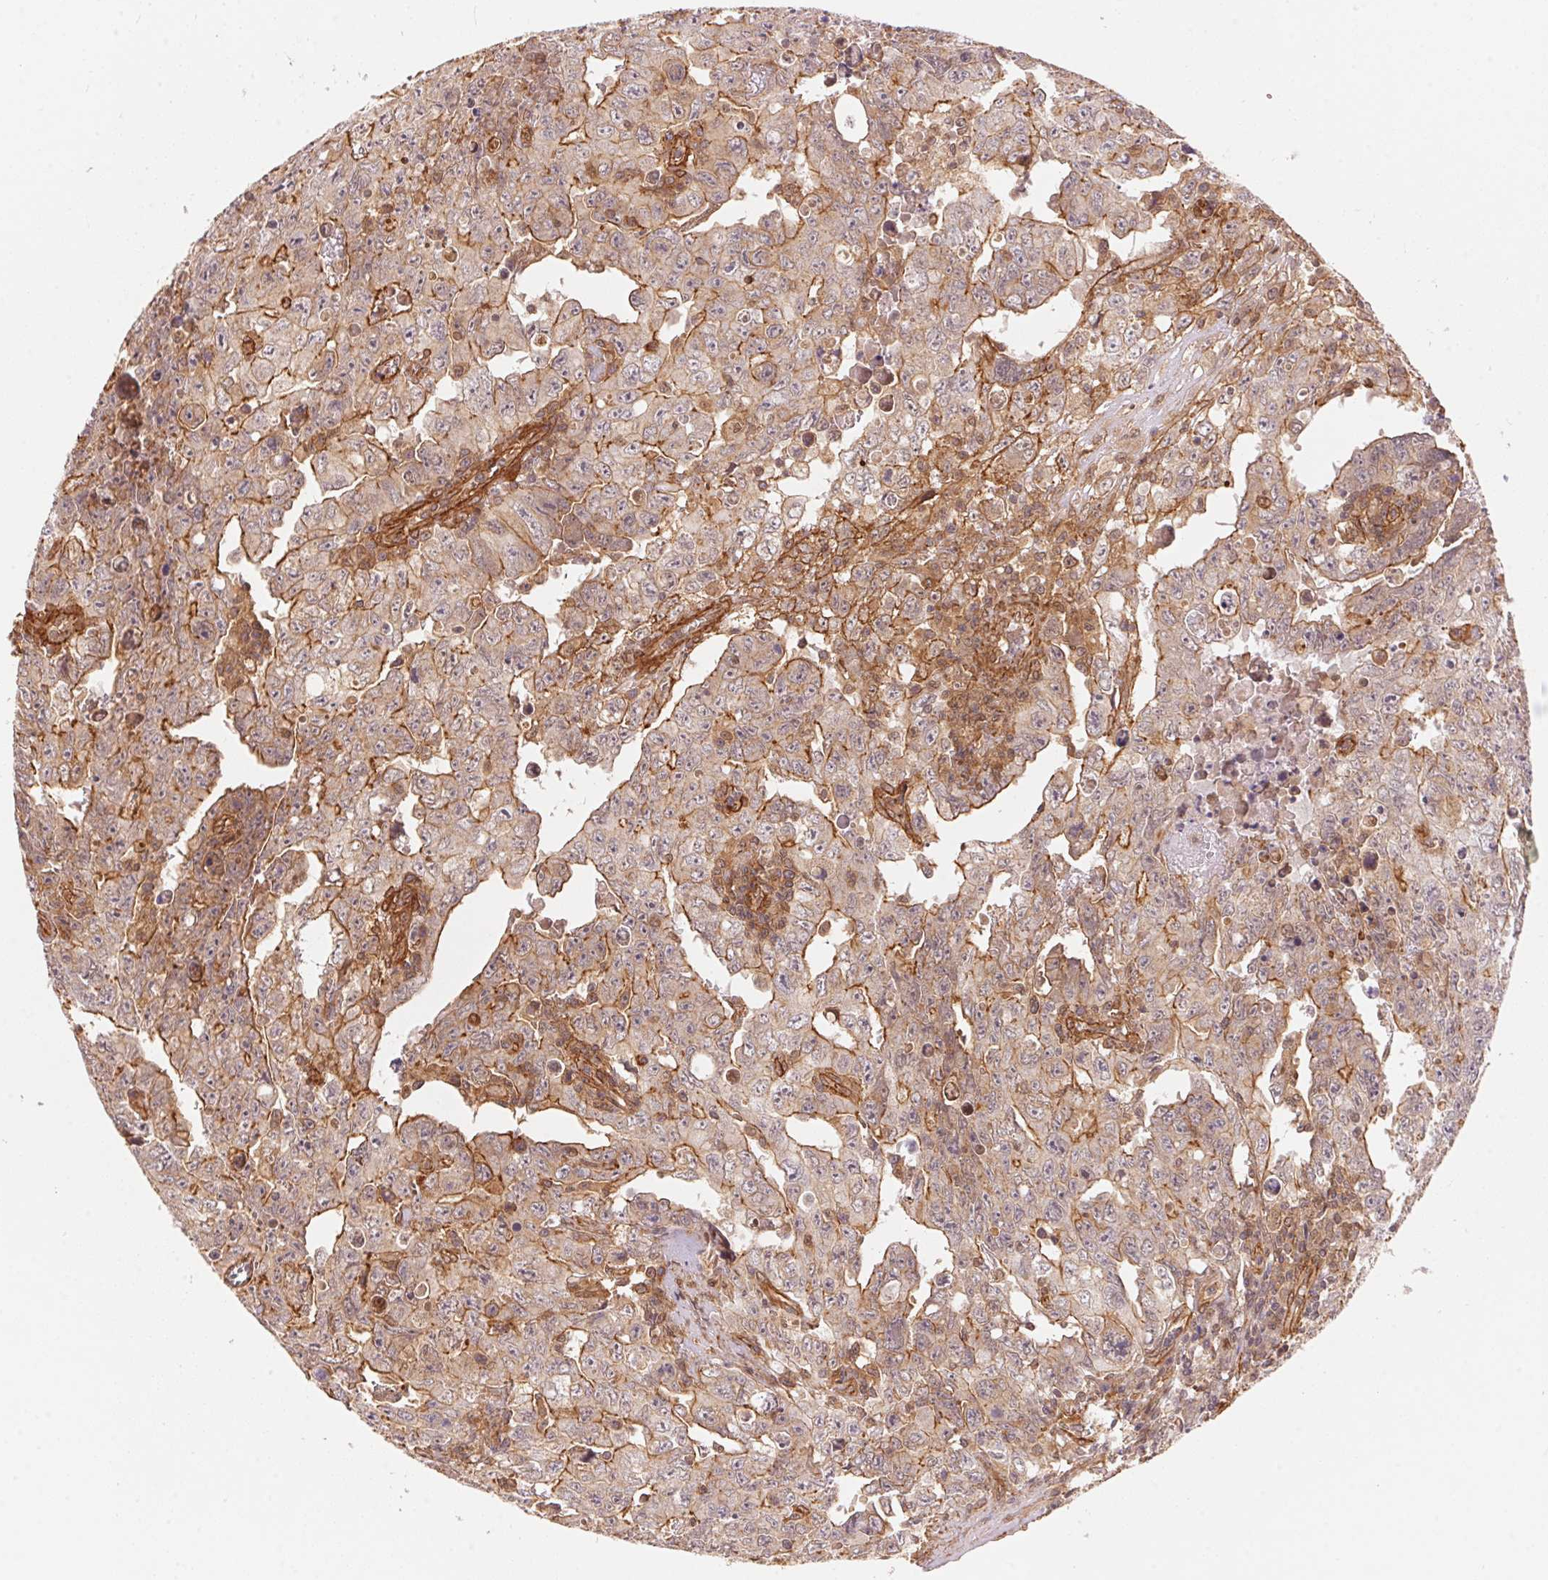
{"staining": {"intensity": "moderate", "quantity": "25%-75%", "location": "cytoplasmic/membranous"}, "tissue": "testis cancer", "cell_type": "Tumor cells", "image_type": "cancer", "snomed": [{"axis": "morphology", "description": "Carcinoma, Embryonal, NOS"}, {"axis": "topography", "description": "Testis"}], "caption": "A brown stain highlights moderate cytoplasmic/membranous staining of a protein in human testis cancer tumor cells.", "gene": "TNIP2", "patient": {"sex": "male", "age": 24}}